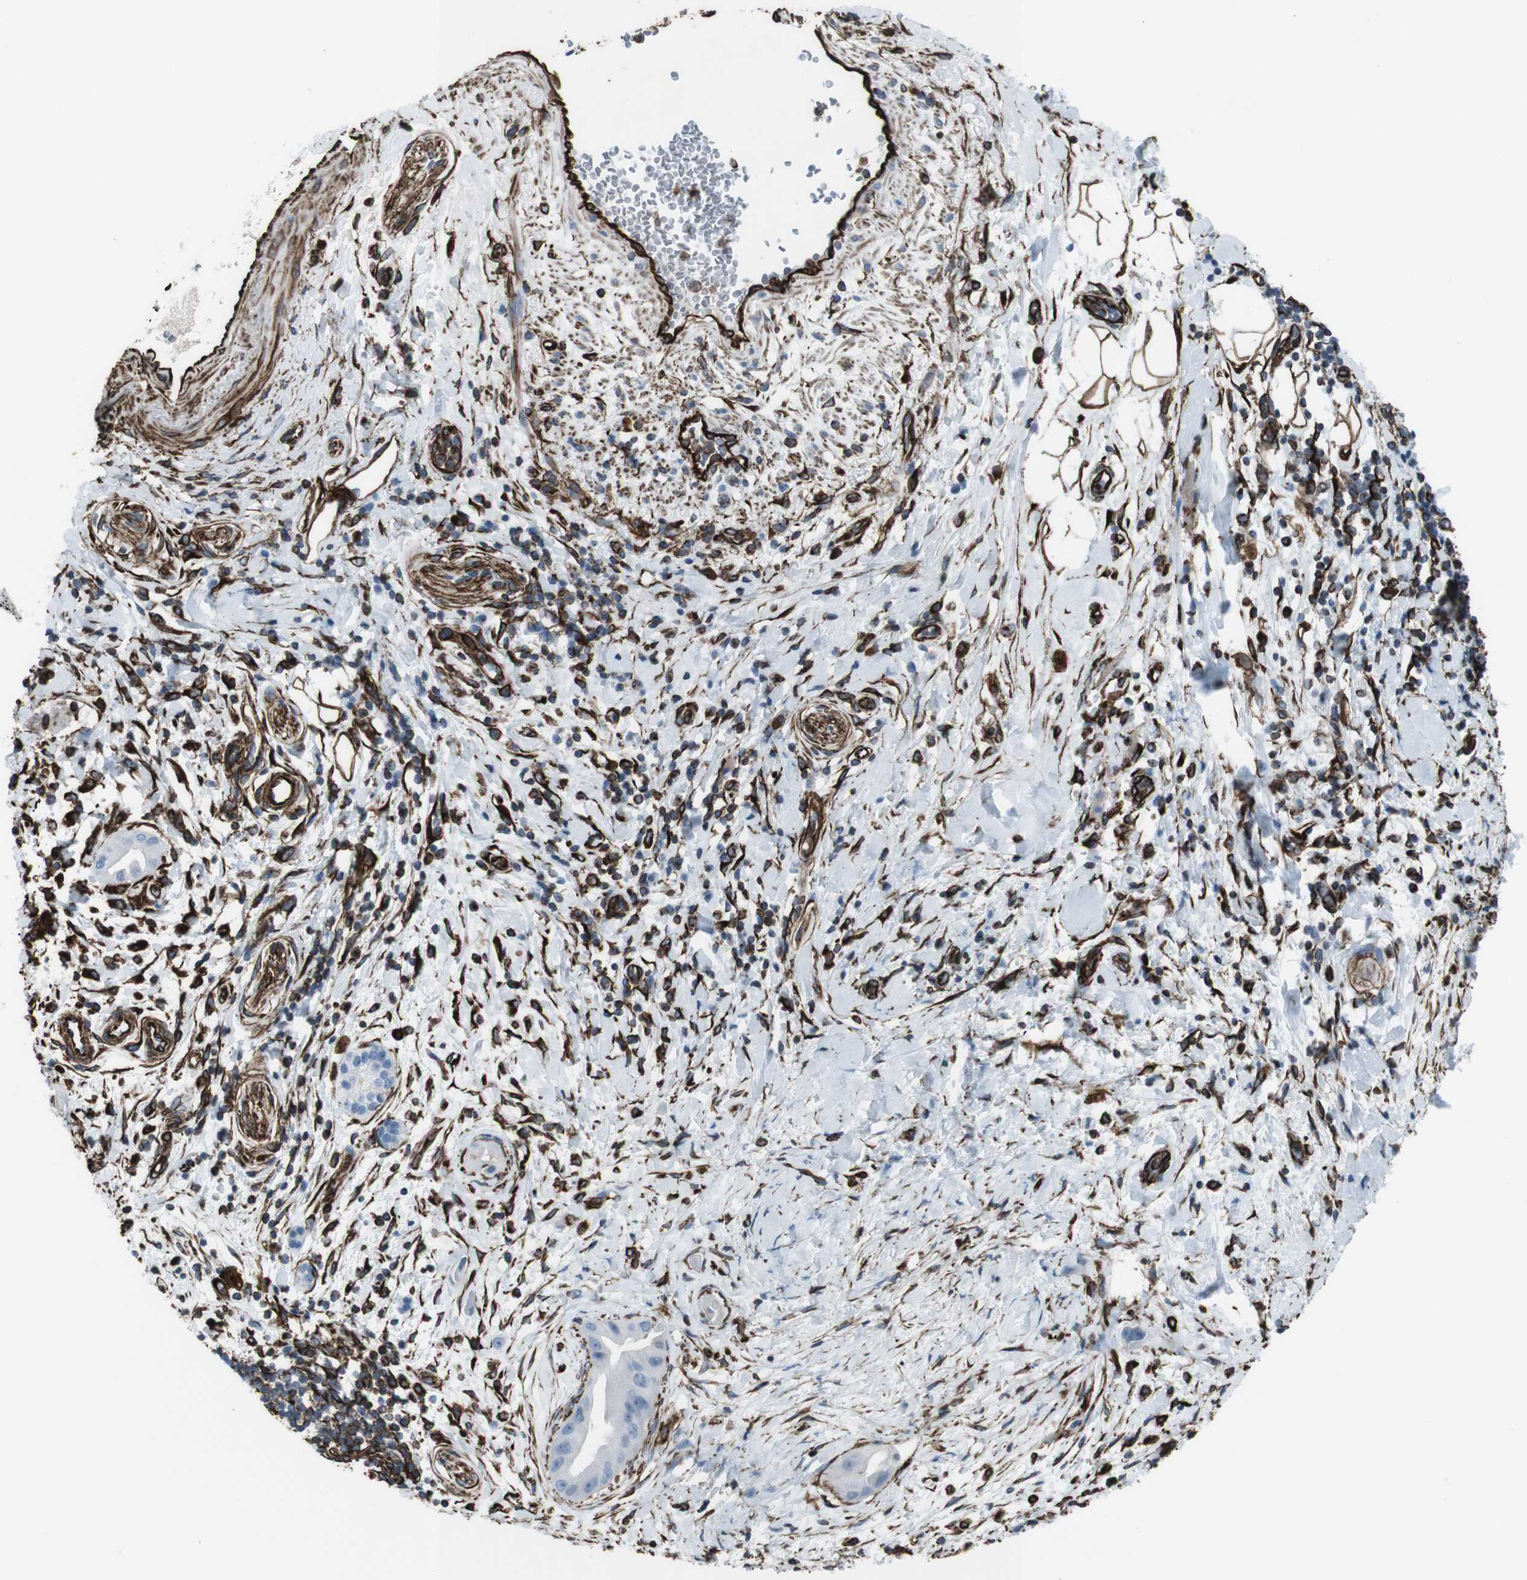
{"staining": {"intensity": "negative", "quantity": "none", "location": "none"}, "tissue": "pancreatic cancer", "cell_type": "Tumor cells", "image_type": "cancer", "snomed": [{"axis": "morphology", "description": "Adenocarcinoma, NOS"}, {"axis": "topography", "description": "Pancreas"}], "caption": "High magnification brightfield microscopy of pancreatic cancer stained with DAB (3,3'-diaminobenzidine) (brown) and counterstained with hematoxylin (blue): tumor cells show no significant expression.", "gene": "ZDHHC6", "patient": {"sex": "male", "age": 55}}